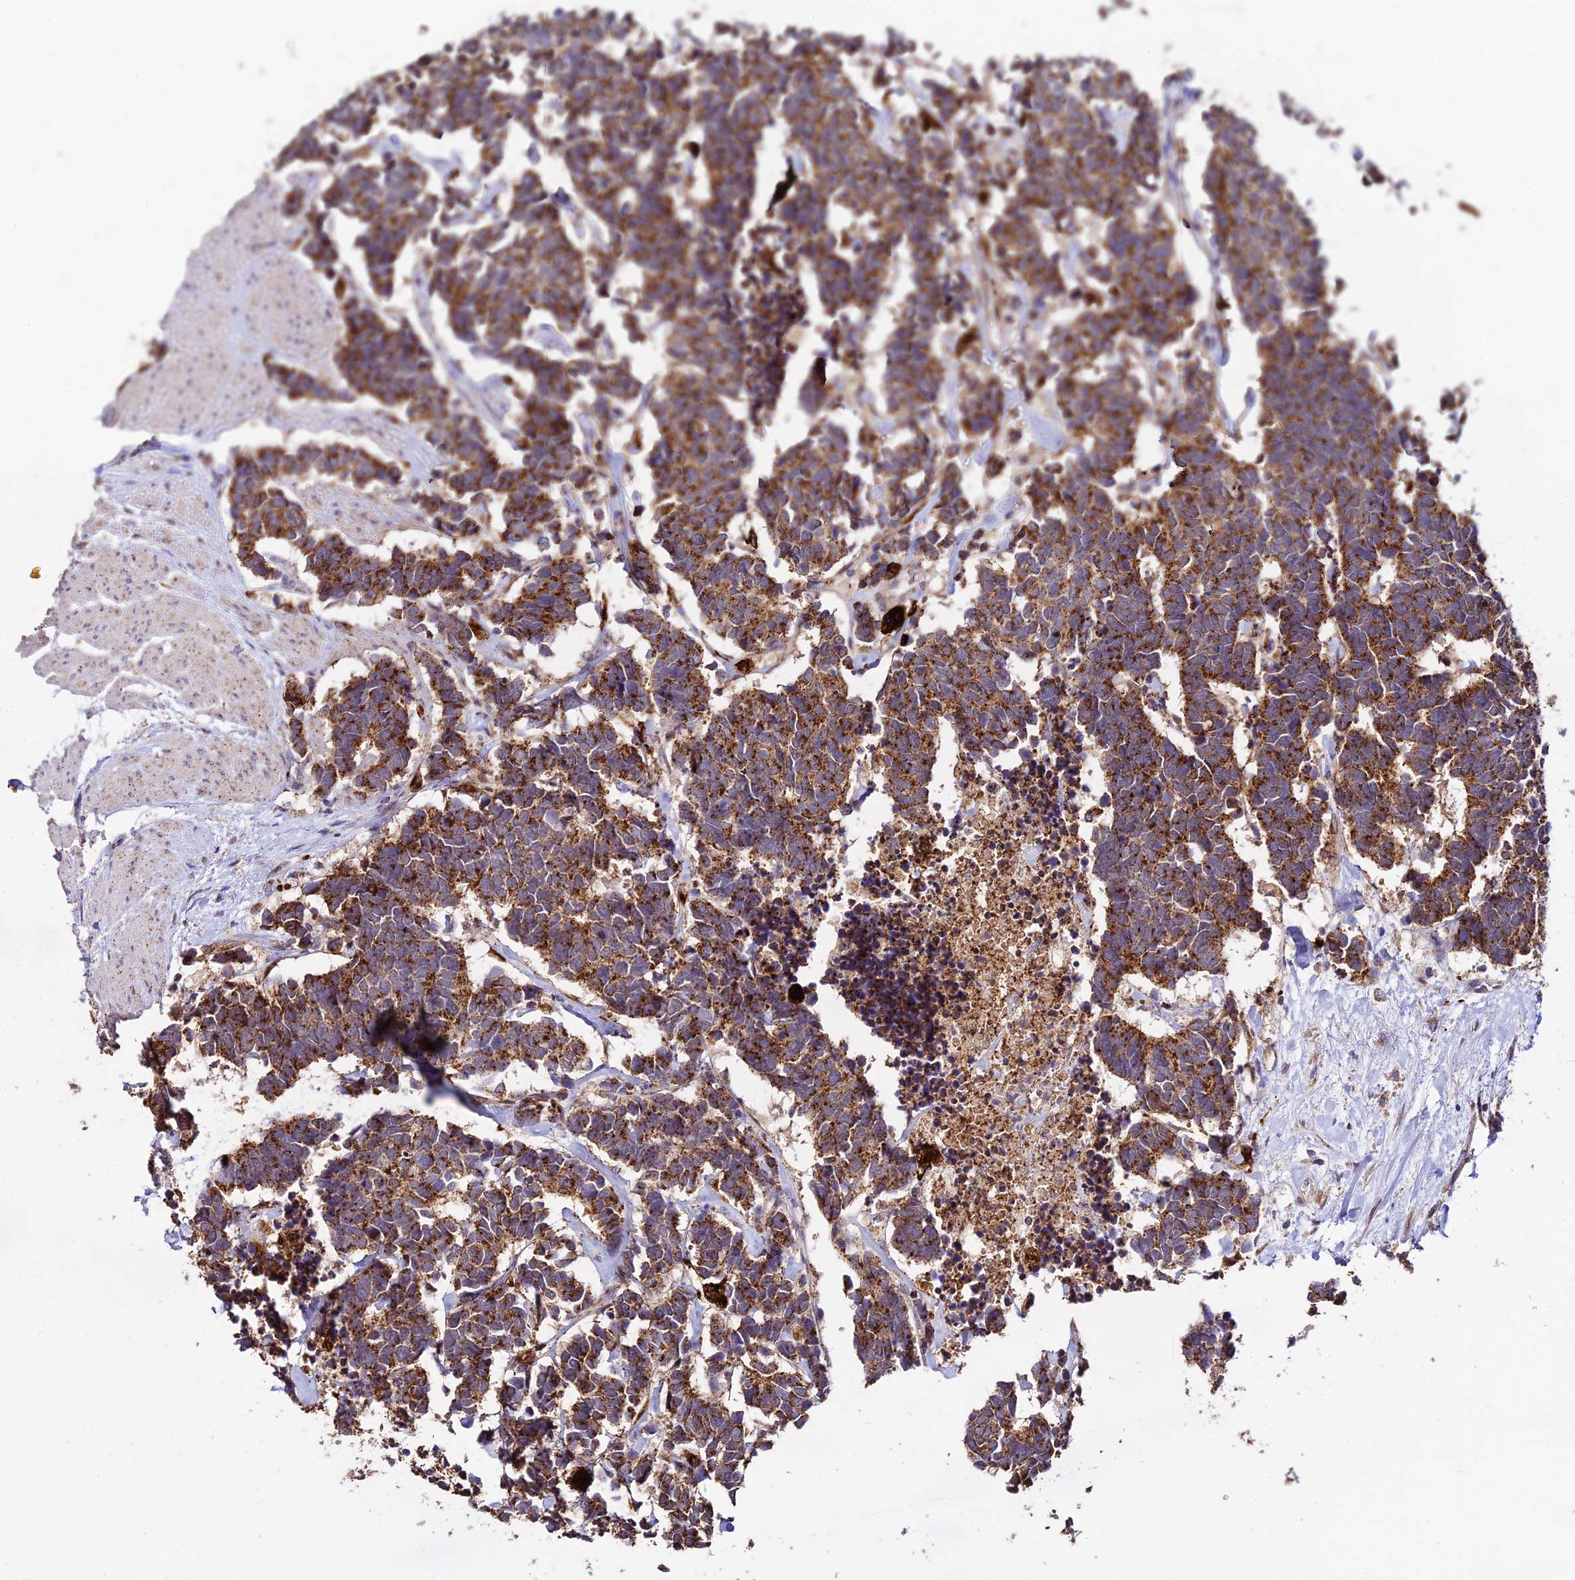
{"staining": {"intensity": "strong", "quantity": ">75%", "location": "cytoplasmic/membranous"}, "tissue": "carcinoid", "cell_type": "Tumor cells", "image_type": "cancer", "snomed": [{"axis": "morphology", "description": "Carcinoma, NOS"}, {"axis": "morphology", "description": "Carcinoid, malignant, NOS"}, {"axis": "topography", "description": "Urinary bladder"}], "caption": "Protein analysis of carcinoid tissue shows strong cytoplasmic/membranous positivity in about >75% of tumor cells.", "gene": "PEX19", "patient": {"sex": "male", "age": 57}}